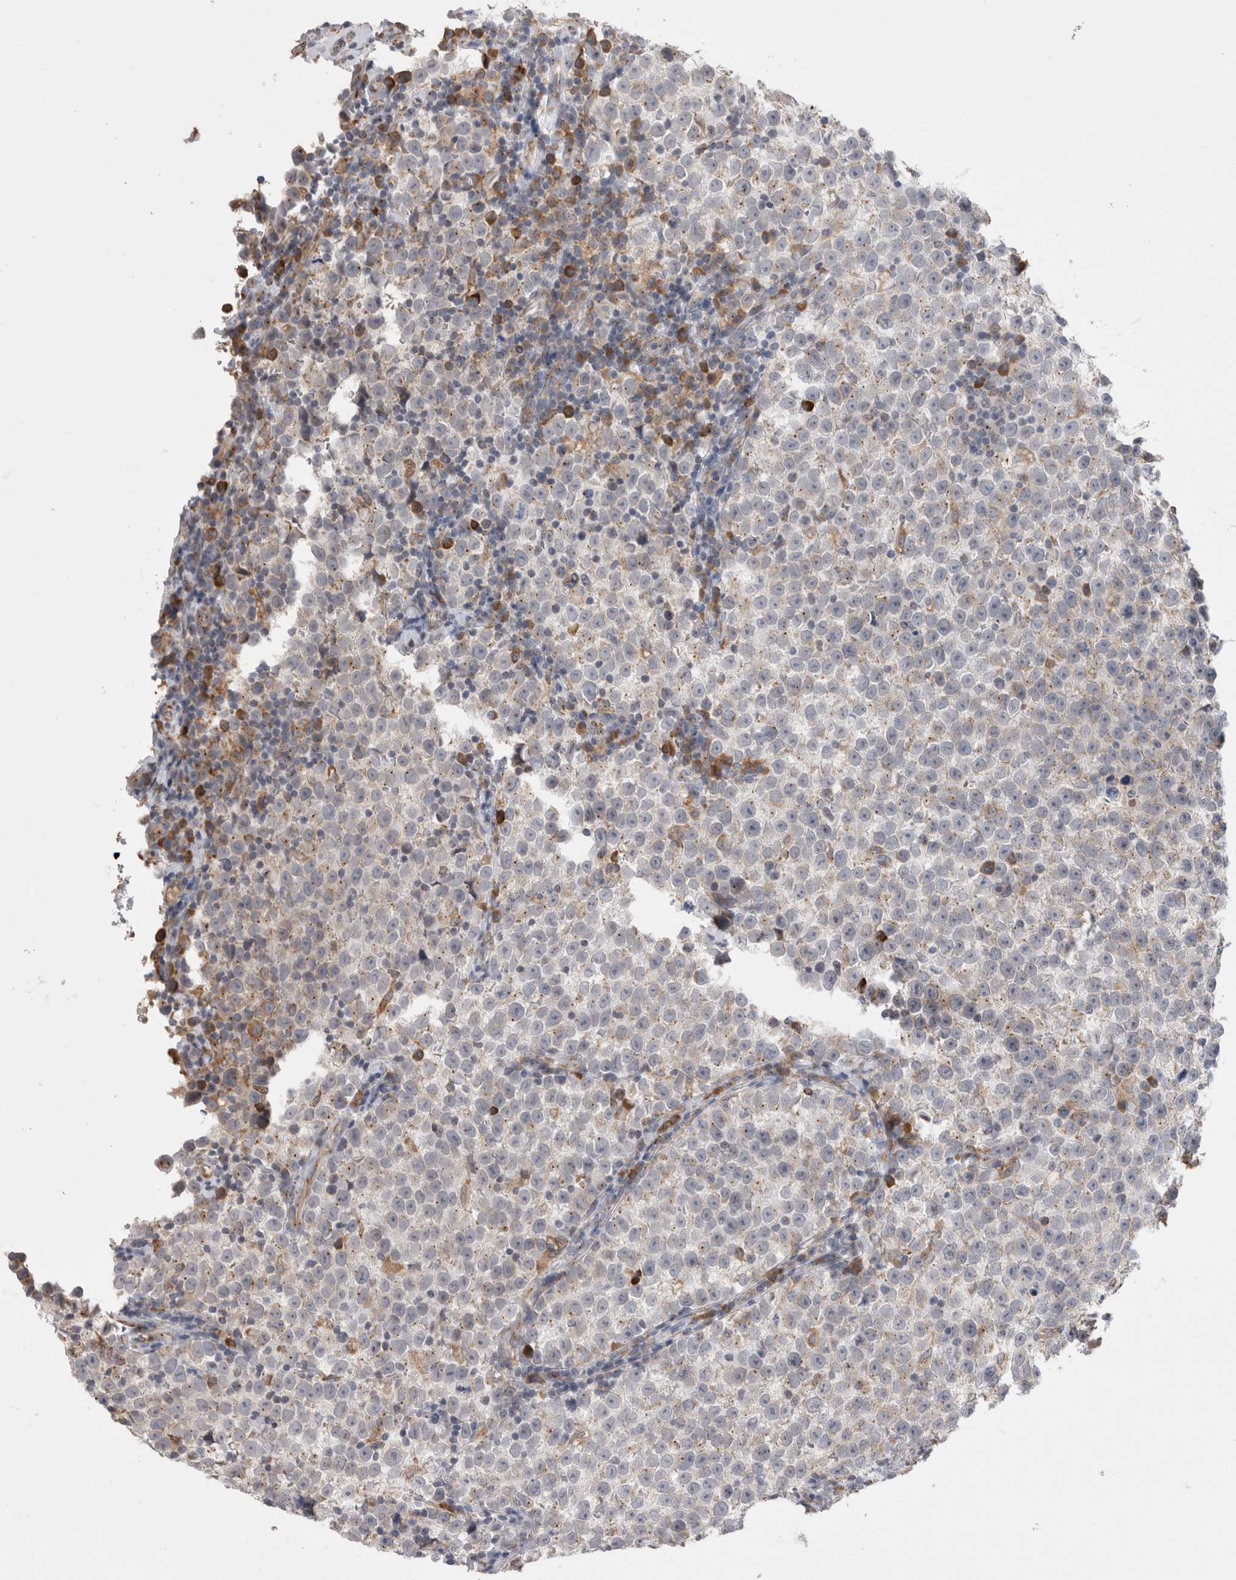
{"staining": {"intensity": "weak", "quantity": "<25%", "location": "cytoplasmic/membranous"}, "tissue": "testis cancer", "cell_type": "Tumor cells", "image_type": "cancer", "snomed": [{"axis": "morphology", "description": "Normal tissue, NOS"}, {"axis": "morphology", "description": "Seminoma, NOS"}, {"axis": "topography", "description": "Testis"}], "caption": "Testis cancer was stained to show a protein in brown. There is no significant expression in tumor cells.", "gene": "ZNF341", "patient": {"sex": "male", "age": 43}}